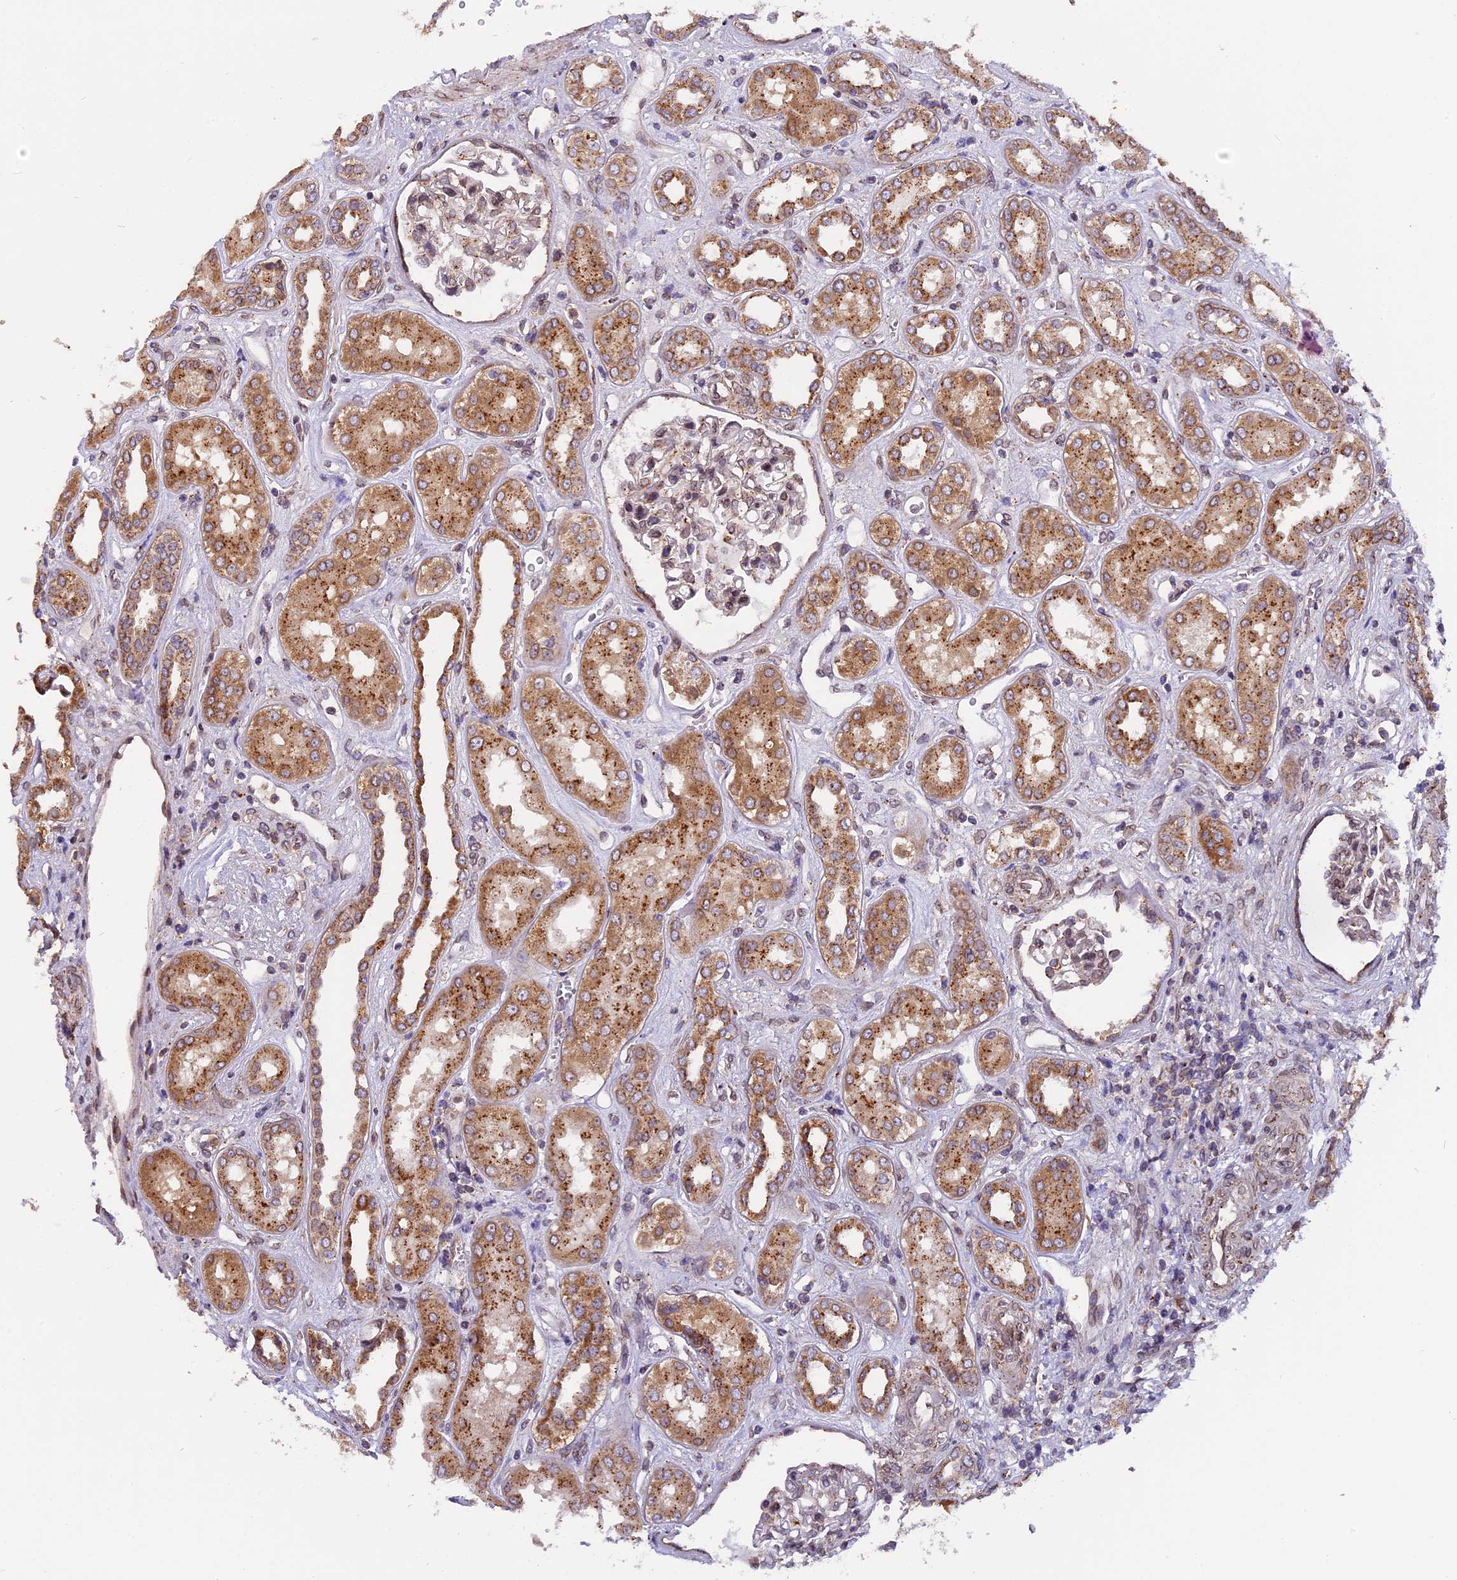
{"staining": {"intensity": "weak", "quantity": "25%-75%", "location": "cytoplasmic/membranous,nuclear"}, "tissue": "kidney", "cell_type": "Cells in glomeruli", "image_type": "normal", "snomed": [{"axis": "morphology", "description": "Normal tissue, NOS"}, {"axis": "topography", "description": "Kidney"}], "caption": "Immunohistochemistry (IHC) photomicrograph of normal kidney: human kidney stained using IHC exhibits low levels of weak protein expression localized specifically in the cytoplasmic/membranous,nuclear of cells in glomeruli, appearing as a cytoplasmic/membranous,nuclear brown color.", "gene": "CHMP2A", "patient": {"sex": "male", "age": 59}}